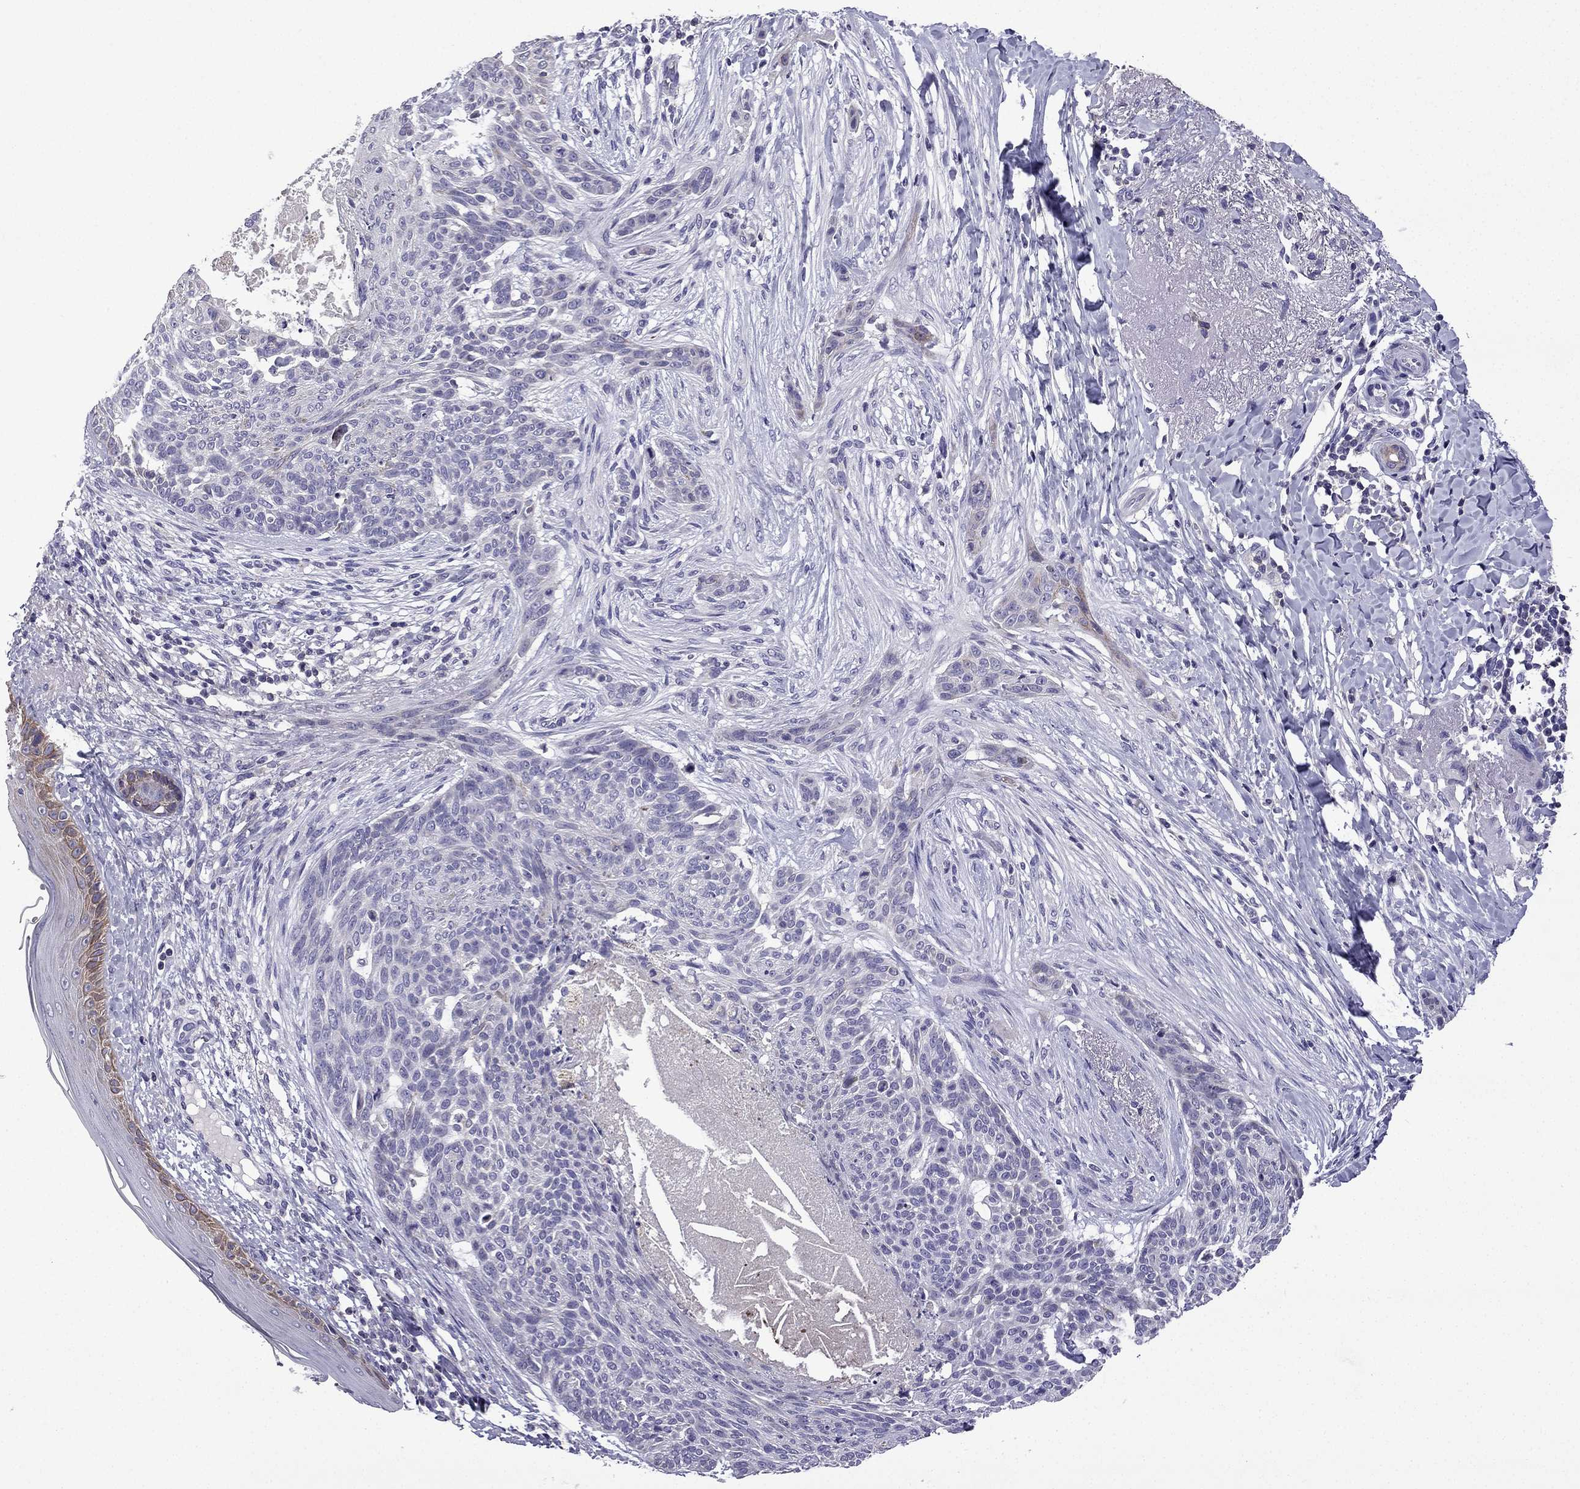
{"staining": {"intensity": "negative", "quantity": "none", "location": "none"}, "tissue": "skin cancer", "cell_type": "Tumor cells", "image_type": "cancer", "snomed": [{"axis": "morphology", "description": "Normal tissue, NOS"}, {"axis": "morphology", "description": "Basal cell carcinoma"}, {"axis": "topography", "description": "Skin"}], "caption": "IHC histopathology image of human skin basal cell carcinoma stained for a protein (brown), which demonstrates no expression in tumor cells. The staining was performed using DAB (3,3'-diaminobenzidine) to visualize the protein expression in brown, while the nuclei were stained in blue with hematoxylin (Magnification: 20x).", "gene": "TTN", "patient": {"sex": "male", "age": 84}}